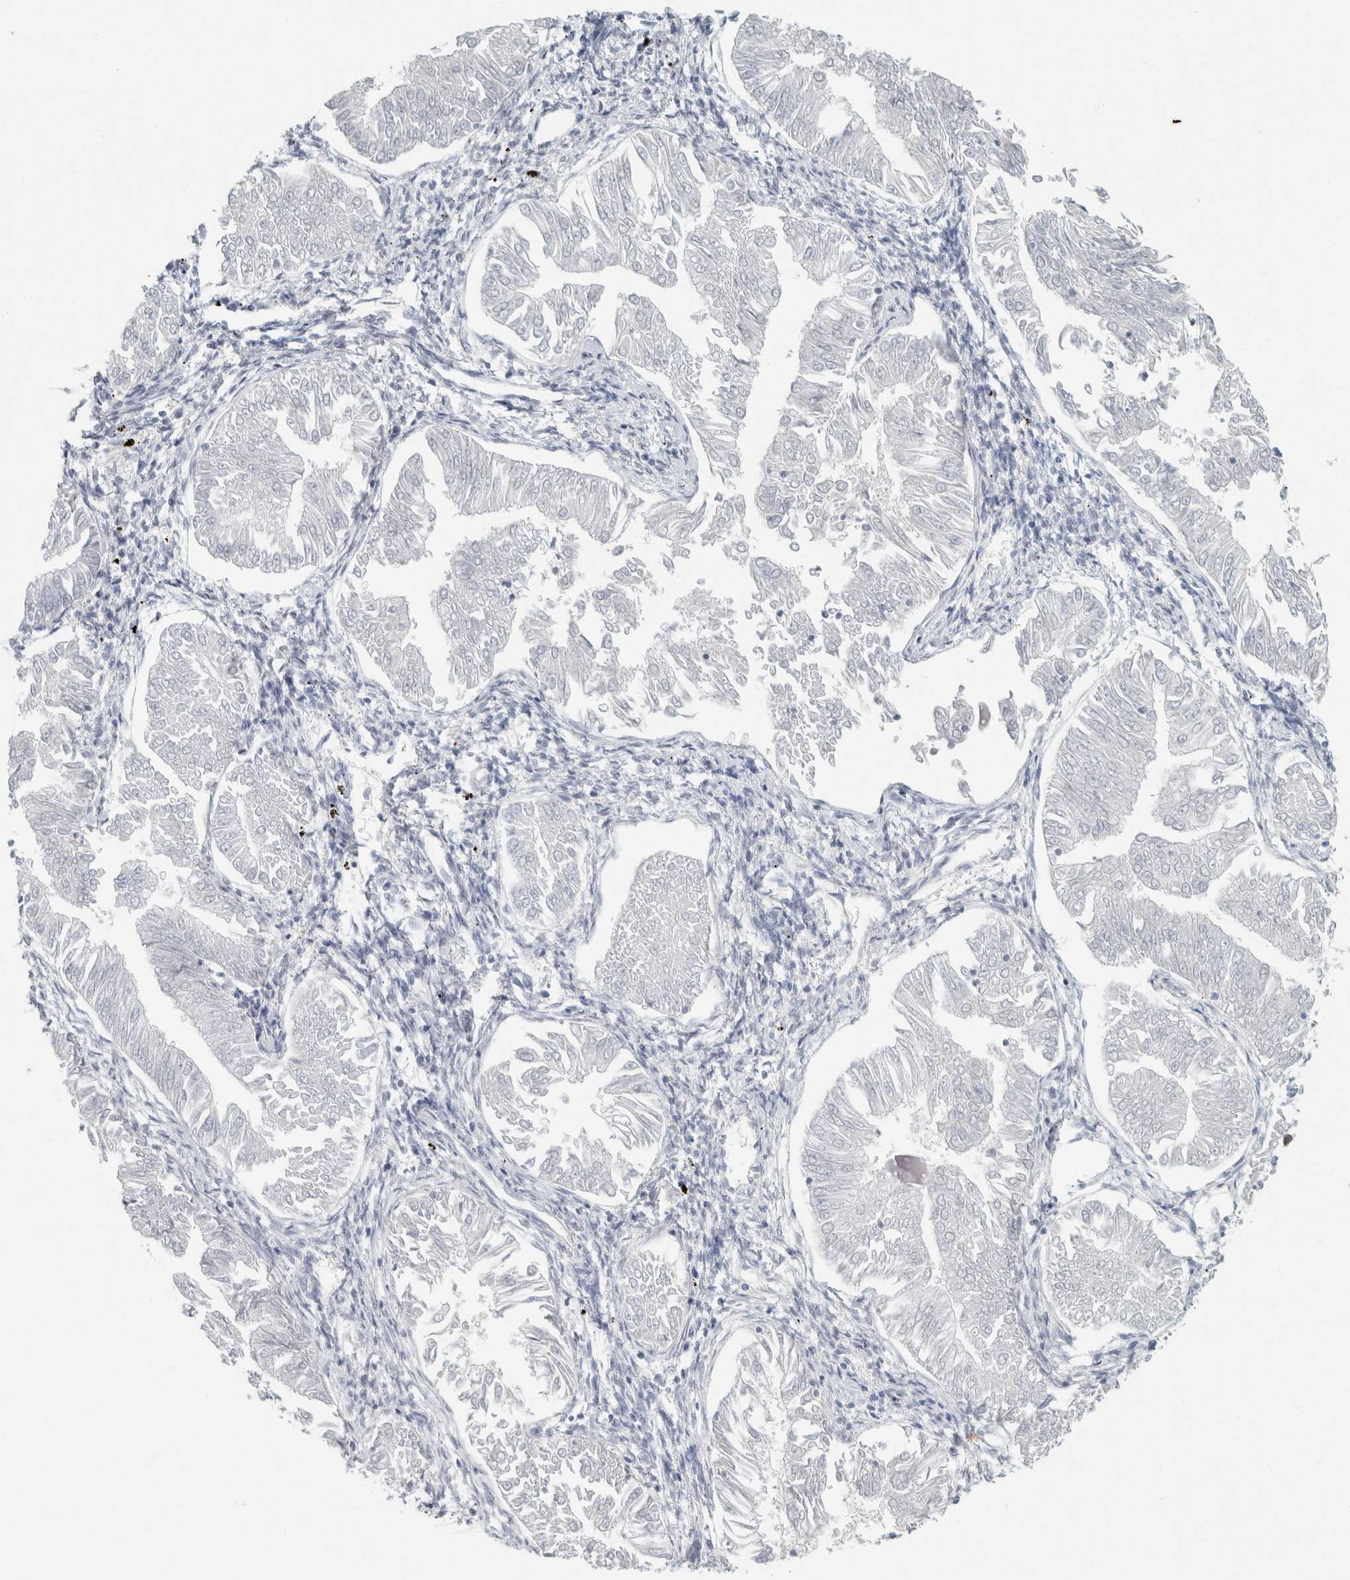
{"staining": {"intensity": "negative", "quantity": "none", "location": "none"}, "tissue": "endometrial cancer", "cell_type": "Tumor cells", "image_type": "cancer", "snomed": [{"axis": "morphology", "description": "Adenocarcinoma, NOS"}, {"axis": "topography", "description": "Endometrium"}], "caption": "A photomicrograph of endometrial adenocarcinoma stained for a protein reveals no brown staining in tumor cells. Brightfield microscopy of immunohistochemistry stained with DAB (3,3'-diaminobenzidine) (brown) and hematoxylin (blue), captured at high magnification.", "gene": "IL6", "patient": {"sex": "female", "age": 53}}